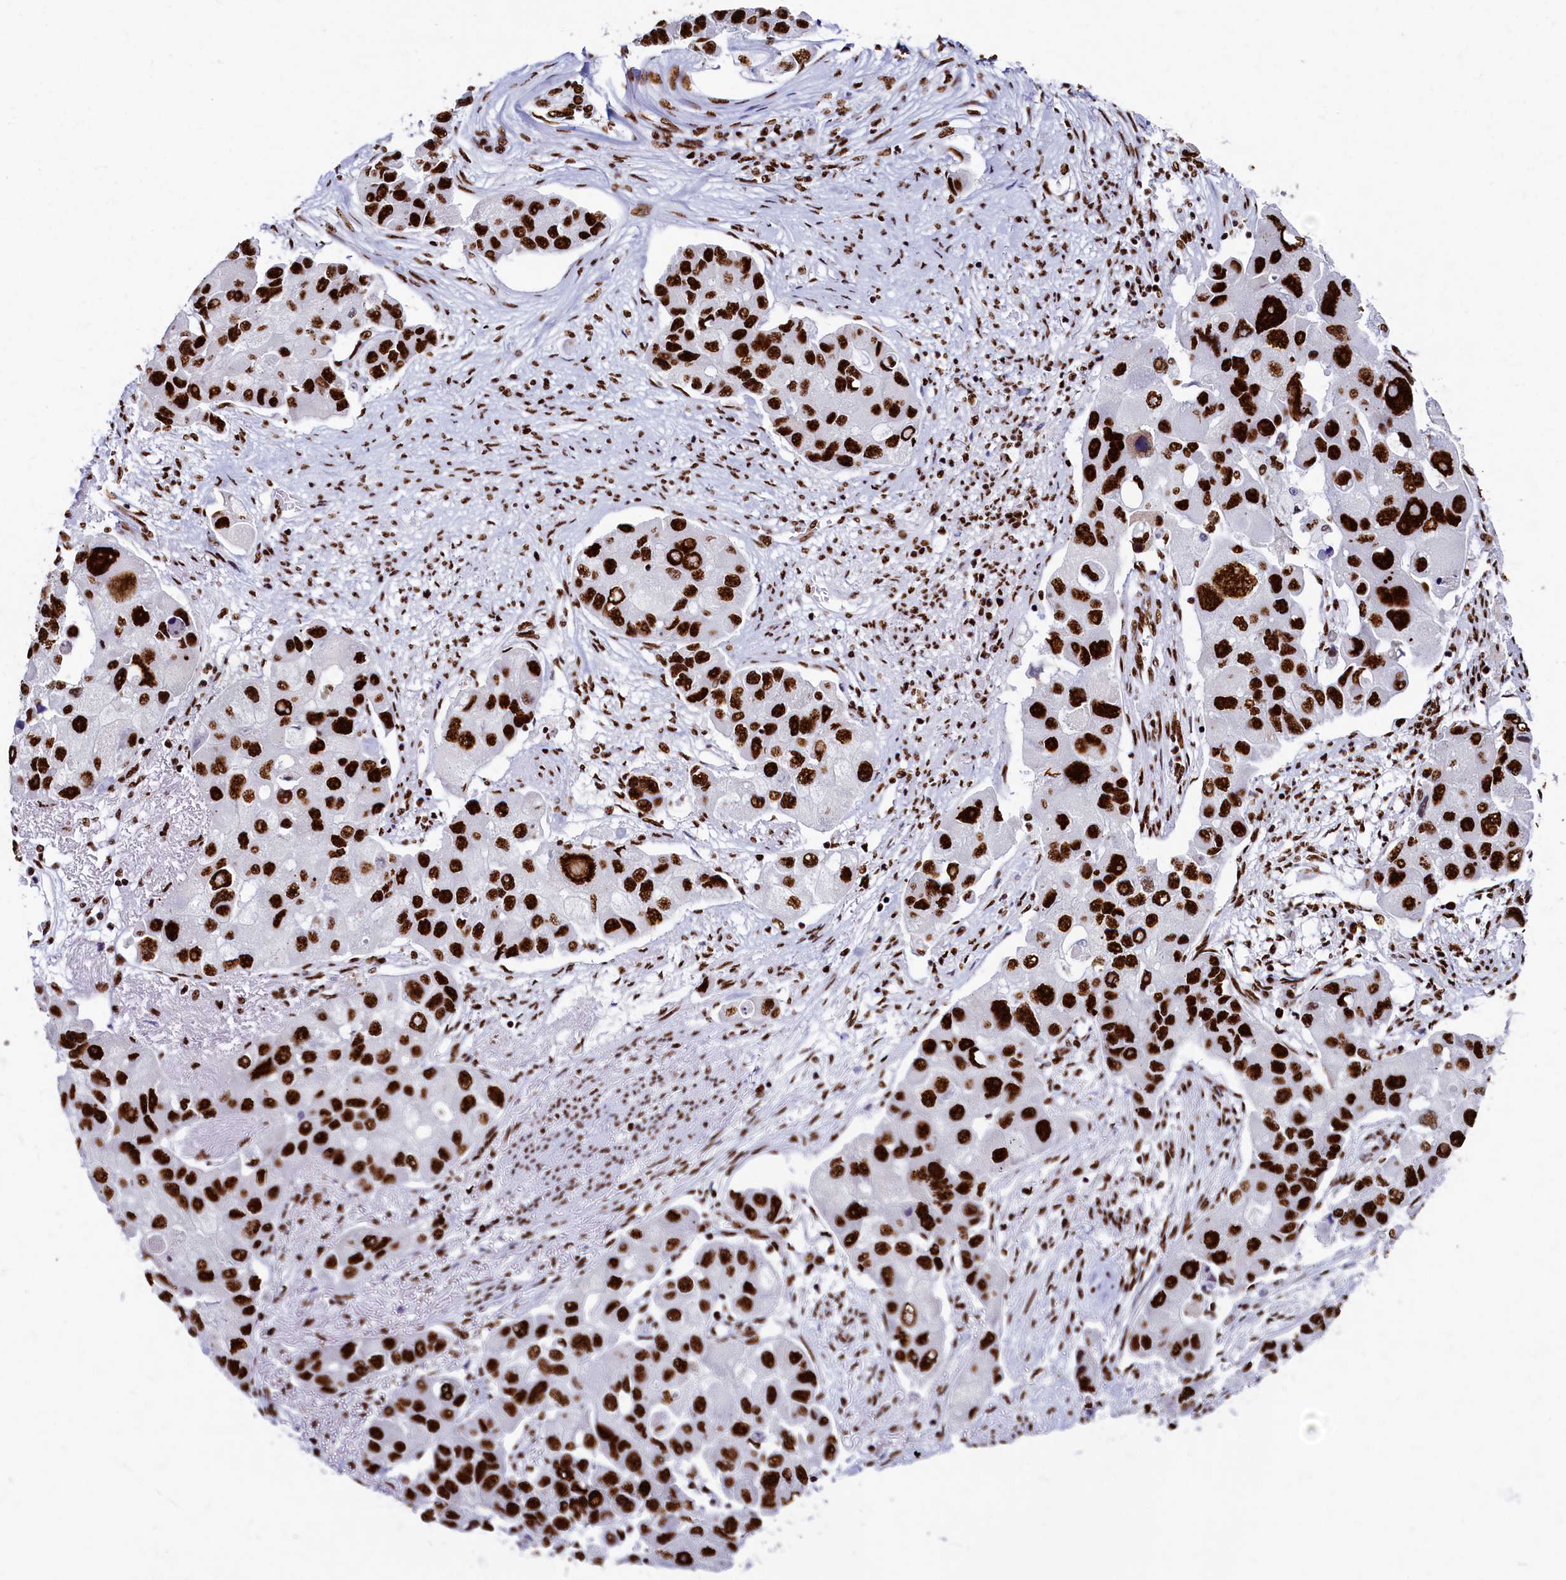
{"staining": {"intensity": "strong", "quantity": ">75%", "location": "nuclear"}, "tissue": "lung cancer", "cell_type": "Tumor cells", "image_type": "cancer", "snomed": [{"axis": "morphology", "description": "Adenocarcinoma, NOS"}, {"axis": "topography", "description": "Lung"}], "caption": "Approximately >75% of tumor cells in lung cancer (adenocarcinoma) demonstrate strong nuclear protein positivity as visualized by brown immunohistochemical staining.", "gene": "SRRM2", "patient": {"sex": "female", "age": 54}}